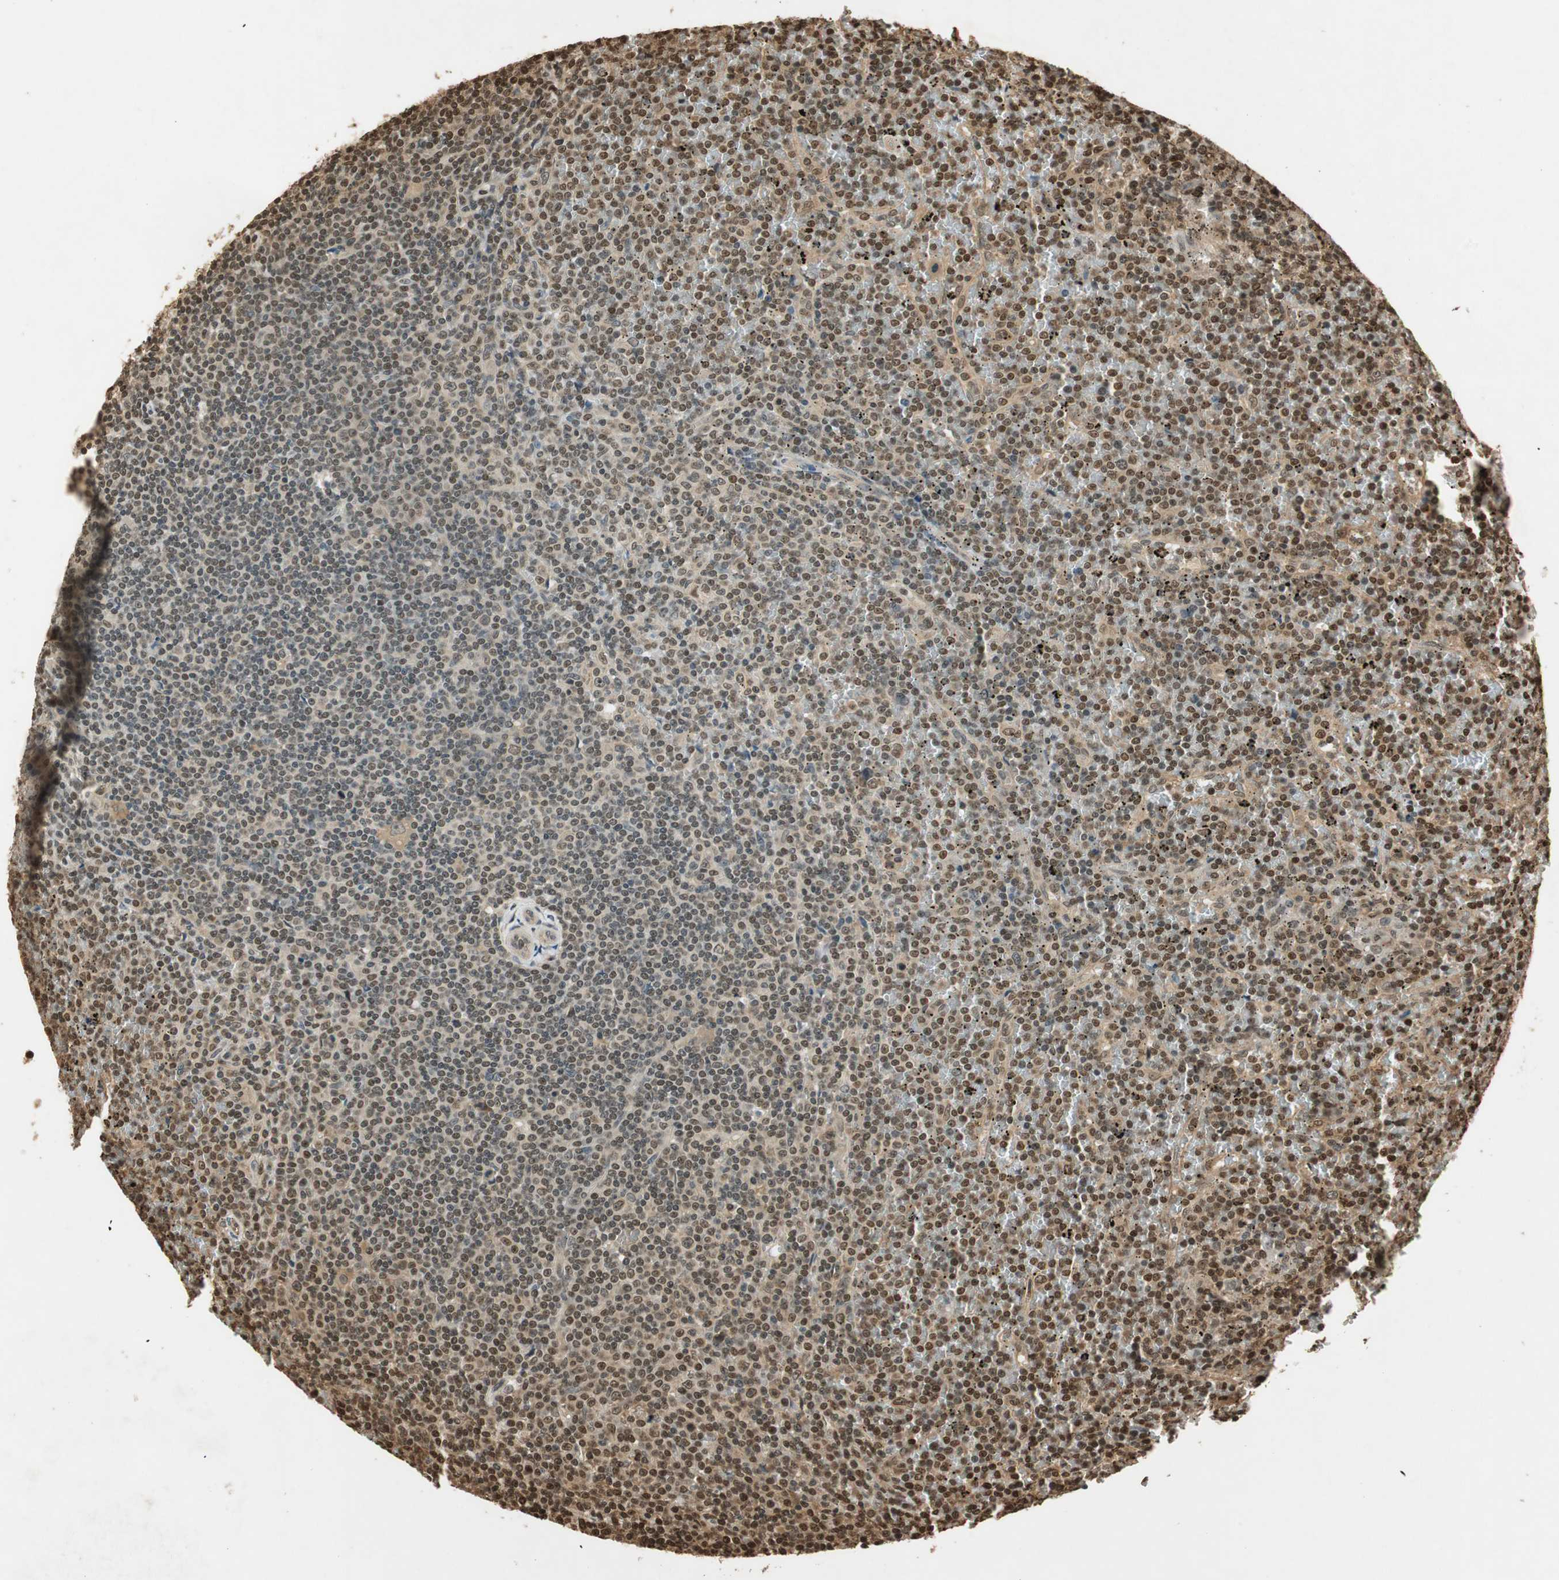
{"staining": {"intensity": "moderate", "quantity": ">75%", "location": "cytoplasmic/membranous,nuclear"}, "tissue": "lymphoma", "cell_type": "Tumor cells", "image_type": "cancer", "snomed": [{"axis": "morphology", "description": "Malignant lymphoma, non-Hodgkin's type, Low grade"}, {"axis": "topography", "description": "Spleen"}], "caption": "Immunohistochemical staining of human malignant lymphoma, non-Hodgkin's type (low-grade) demonstrates medium levels of moderate cytoplasmic/membranous and nuclear positivity in approximately >75% of tumor cells. (DAB (3,3'-diaminobenzidine) IHC, brown staining for protein, blue staining for nuclei).", "gene": "RPA3", "patient": {"sex": "female", "age": 19}}